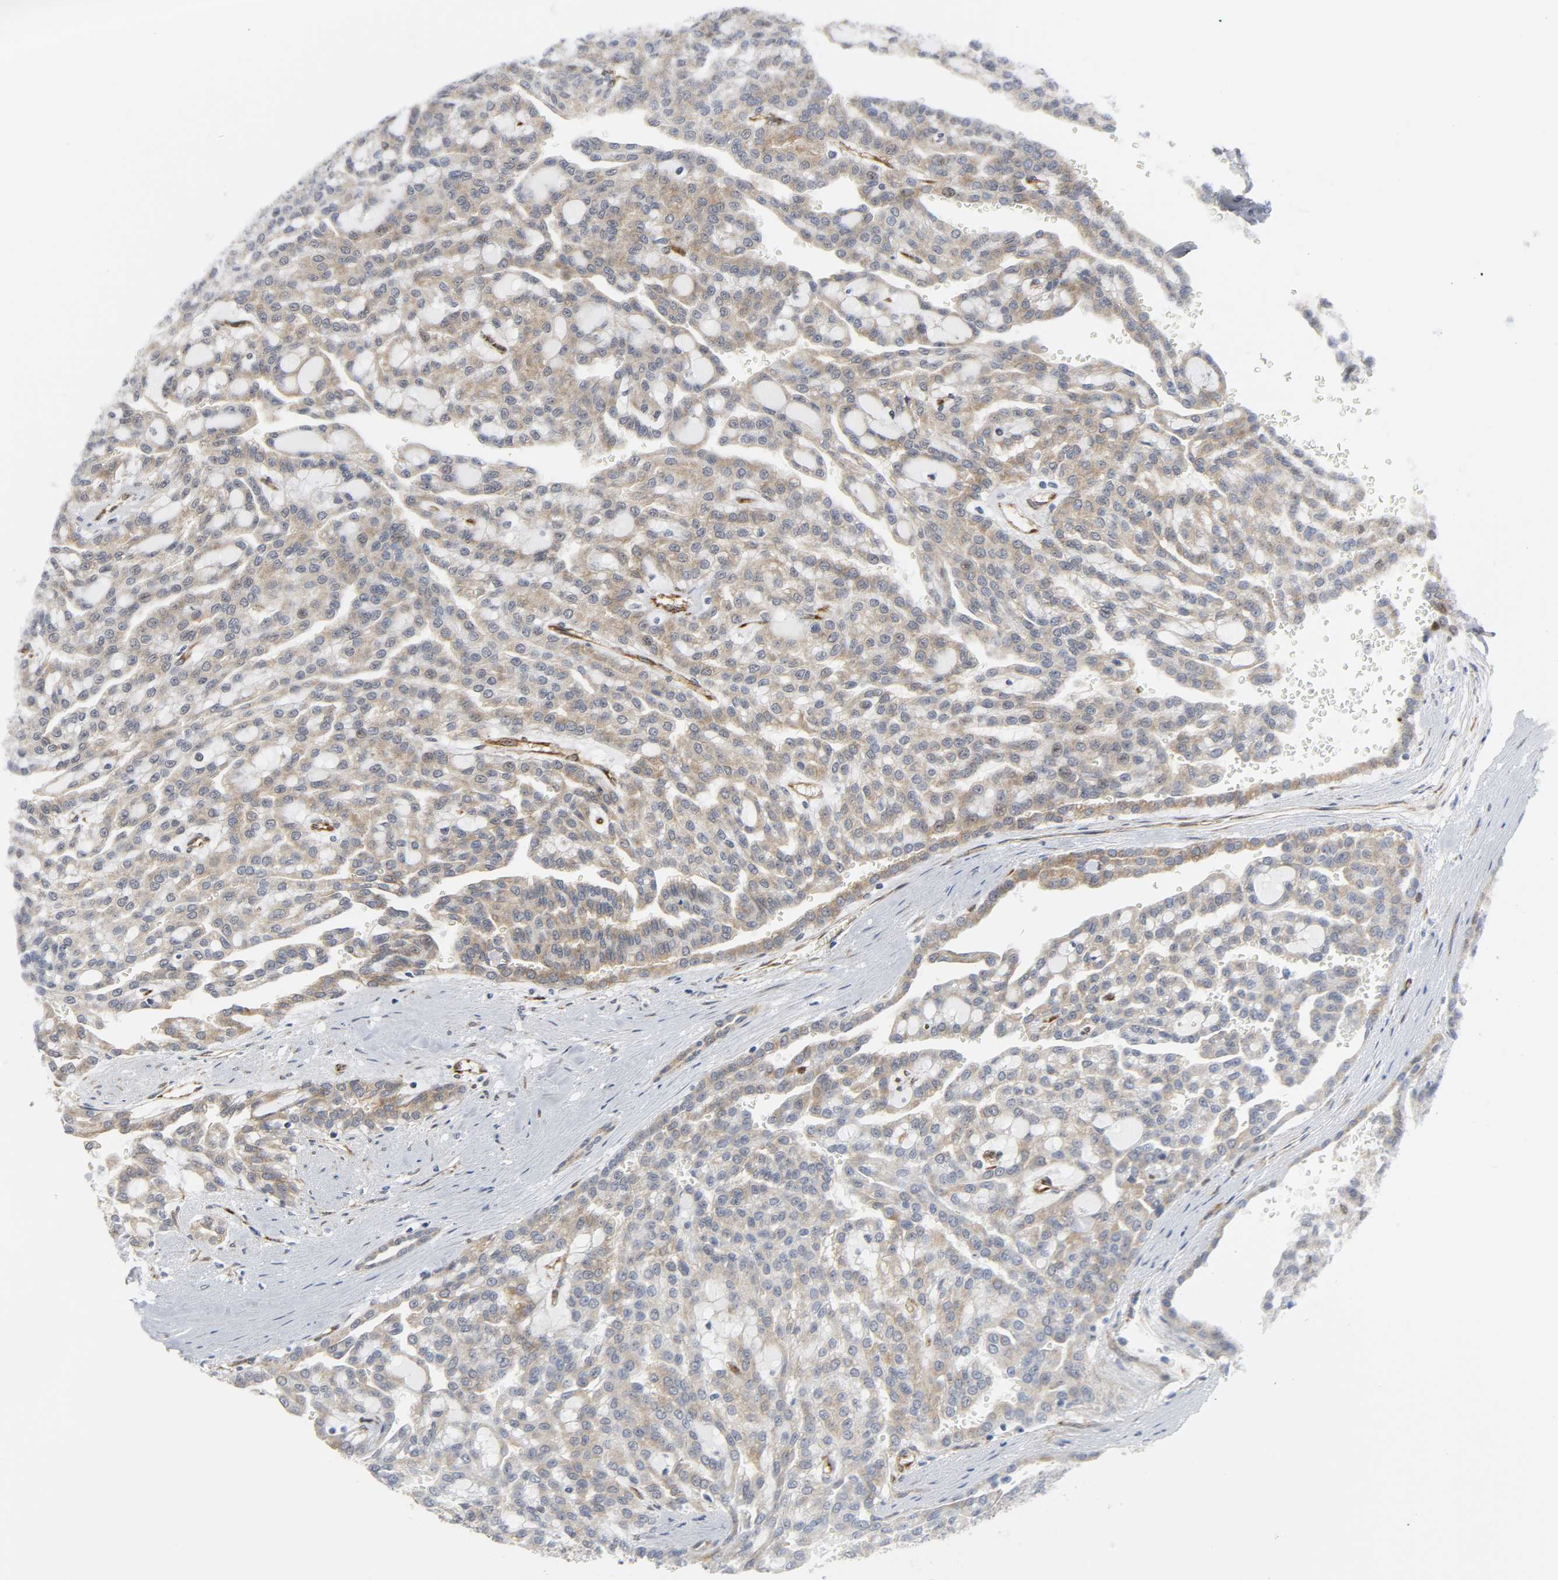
{"staining": {"intensity": "strong", "quantity": ">75%", "location": "cytoplasmic/membranous"}, "tissue": "renal cancer", "cell_type": "Tumor cells", "image_type": "cancer", "snomed": [{"axis": "morphology", "description": "Adenocarcinoma, NOS"}, {"axis": "topography", "description": "Kidney"}], "caption": "Human renal cancer (adenocarcinoma) stained for a protein (brown) exhibits strong cytoplasmic/membranous positive staining in approximately >75% of tumor cells.", "gene": "DOCK1", "patient": {"sex": "male", "age": 63}}